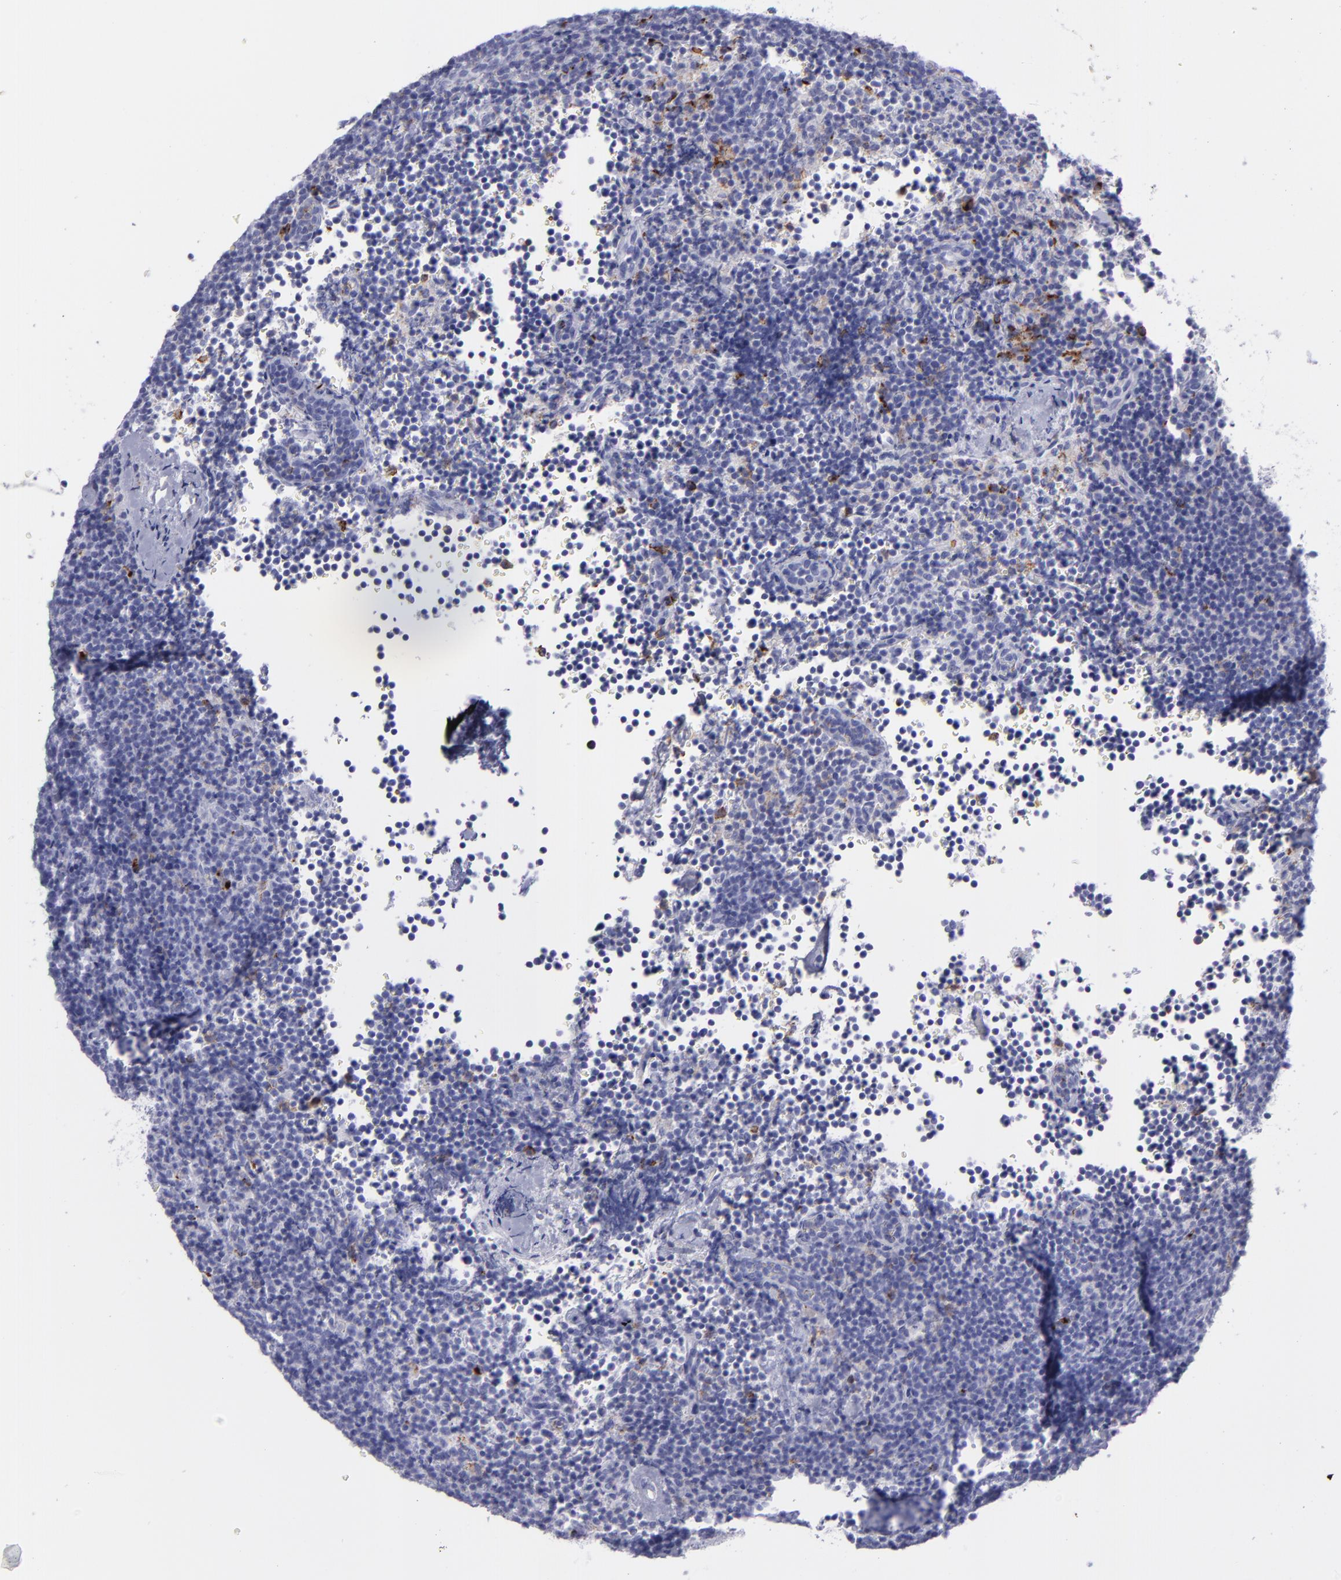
{"staining": {"intensity": "negative", "quantity": "none", "location": "none"}, "tissue": "lymphoma", "cell_type": "Tumor cells", "image_type": "cancer", "snomed": [{"axis": "morphology", "description": "Malignant lymphoma, non-Hodgkin's type, High grade"}, {"axis": "topography", "description": "Lymph node"}], "caption": "The image demonstrates no significant staining in tumor cells of lymphoma.", "gene": "SELPLG", "patient": {"sex": "female", "age": 58}}